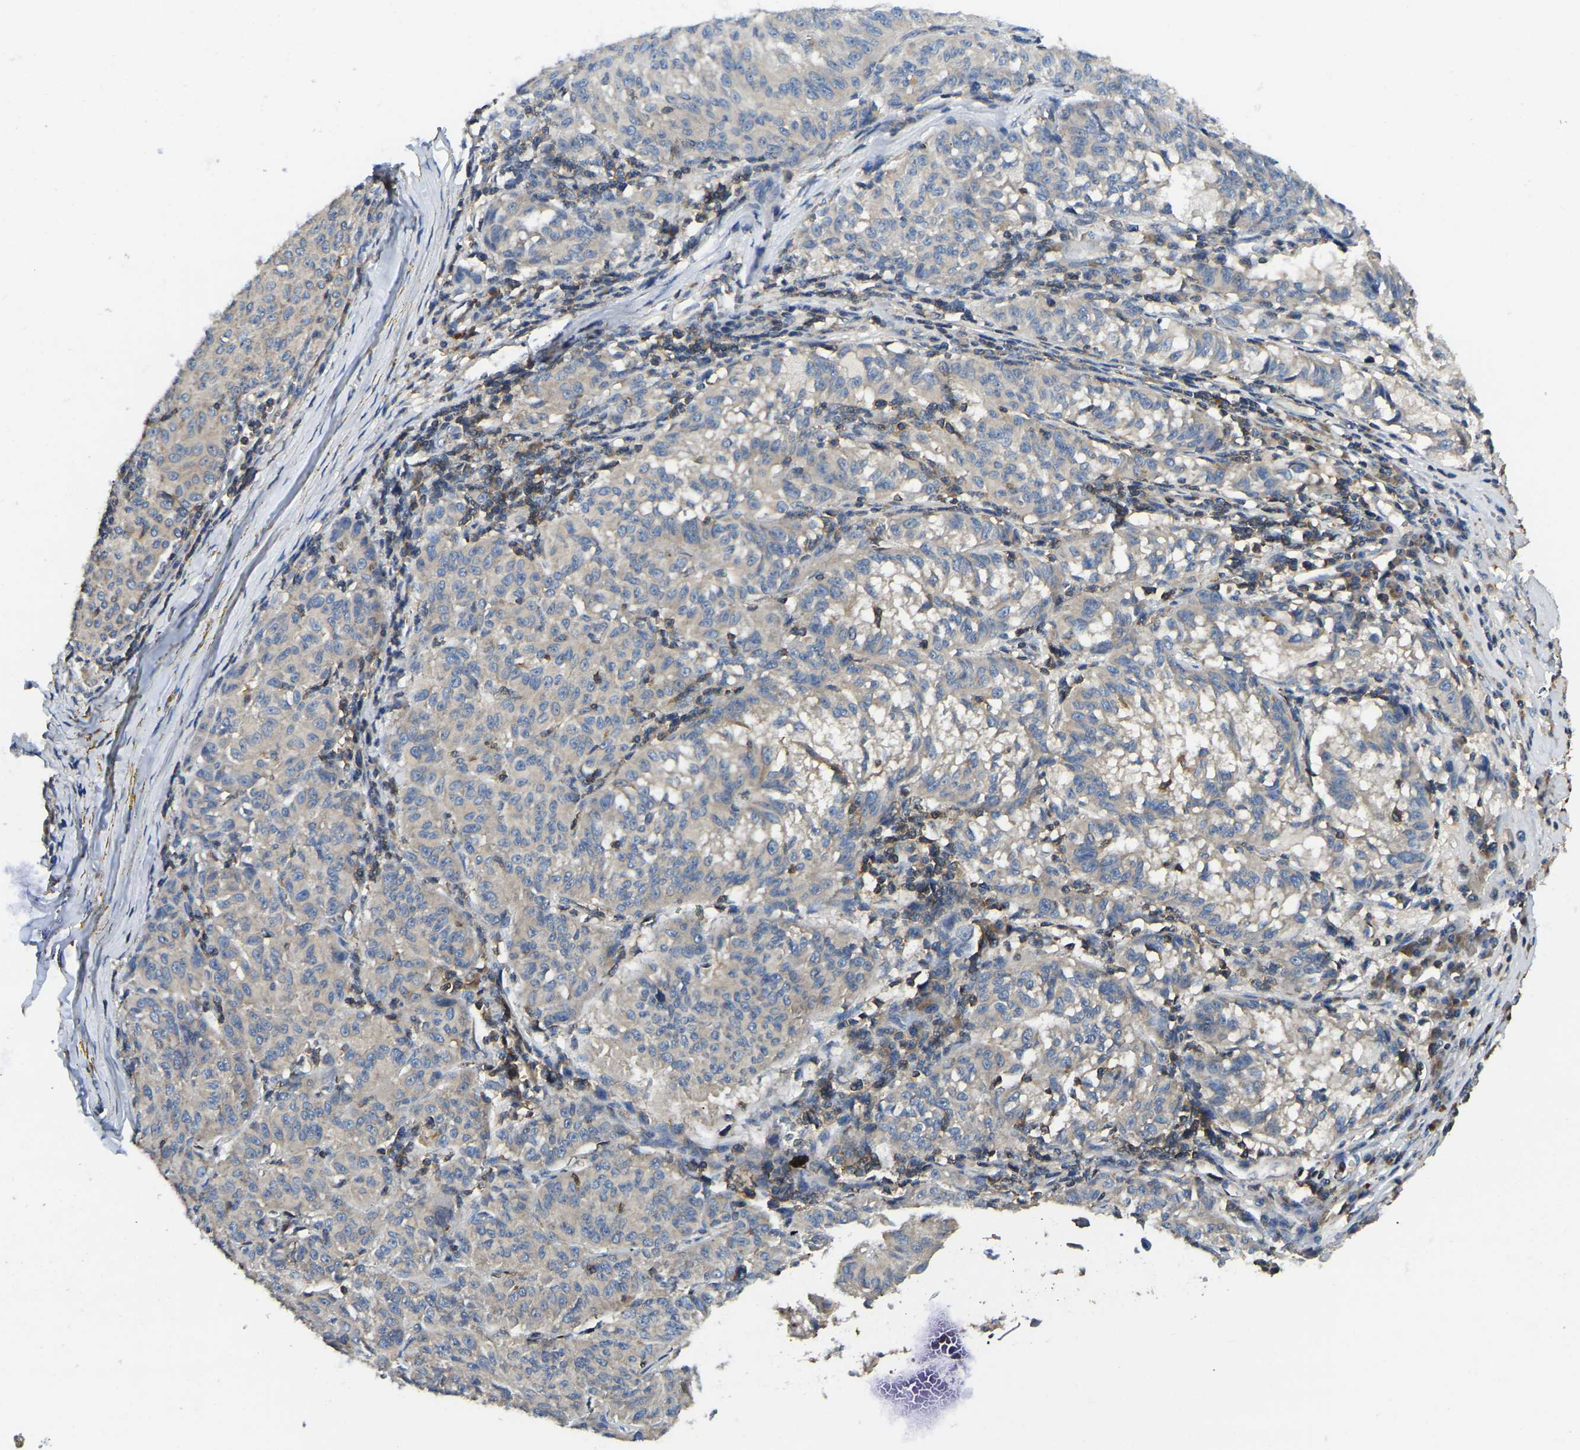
{"staining": {"intensity": "negative", "quantity": "none", "location": "none"}, "tissue": "melanoma", "cell_type": "Tumor cells", "image_type": "cancer", "snomed": [{"axis": "morphology", "description": "Malignant melanoma, NOS"}, {"axis": "topography", "description": "Skin"}], "caption": "Malignant melanoma was stained to show a protein in brown. There is no significant positivity in tumor cells.", "gene": "SMPD2", "patient": {"sex": "female", "age": 72}}